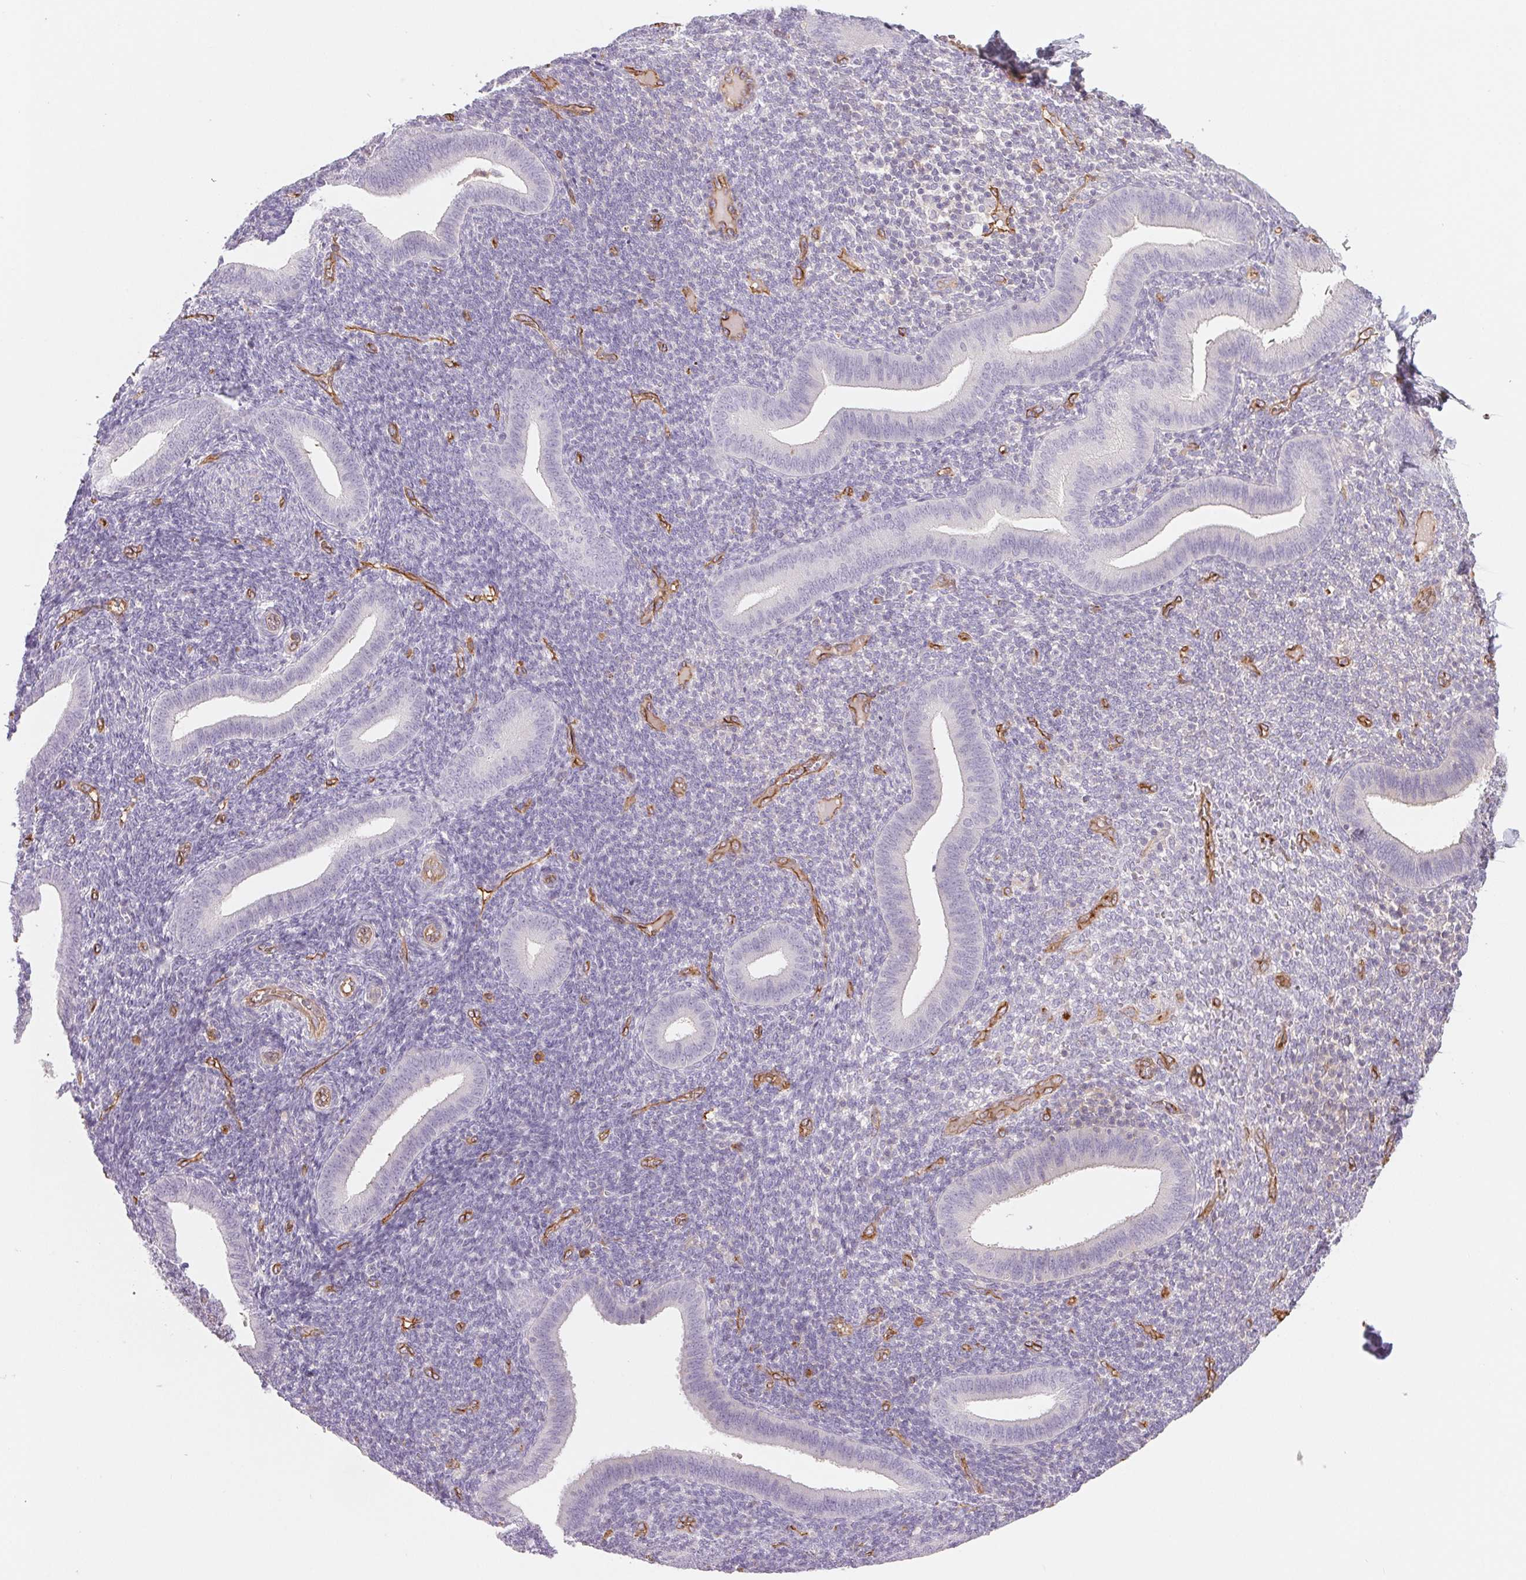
{"staining": {"intensity": "negative", "quantity": "none", "location": "none"}, "tissue": "endometrium", "cell_type": "Cells in endometrial stroma", "image_type": "normal", "snomed": [{"axis": "morphology", "description": "Normal tissue, NOS"}, {"axis": "topography", "description": "Endometrium"}], "caption": "A photomicrograph of endometrium stained for a protein exhibits no brown staining in cells in endometrial stroma. Brightfield microscopy of immunohistochemistry (IHC) stained with DAB (3,3'-diaminobenzidine) (brown) and hematoxylin (blue), captured at high magnification.", "gene": "ANKRD13B", "patient": {"sex": "female", "age": 25}}